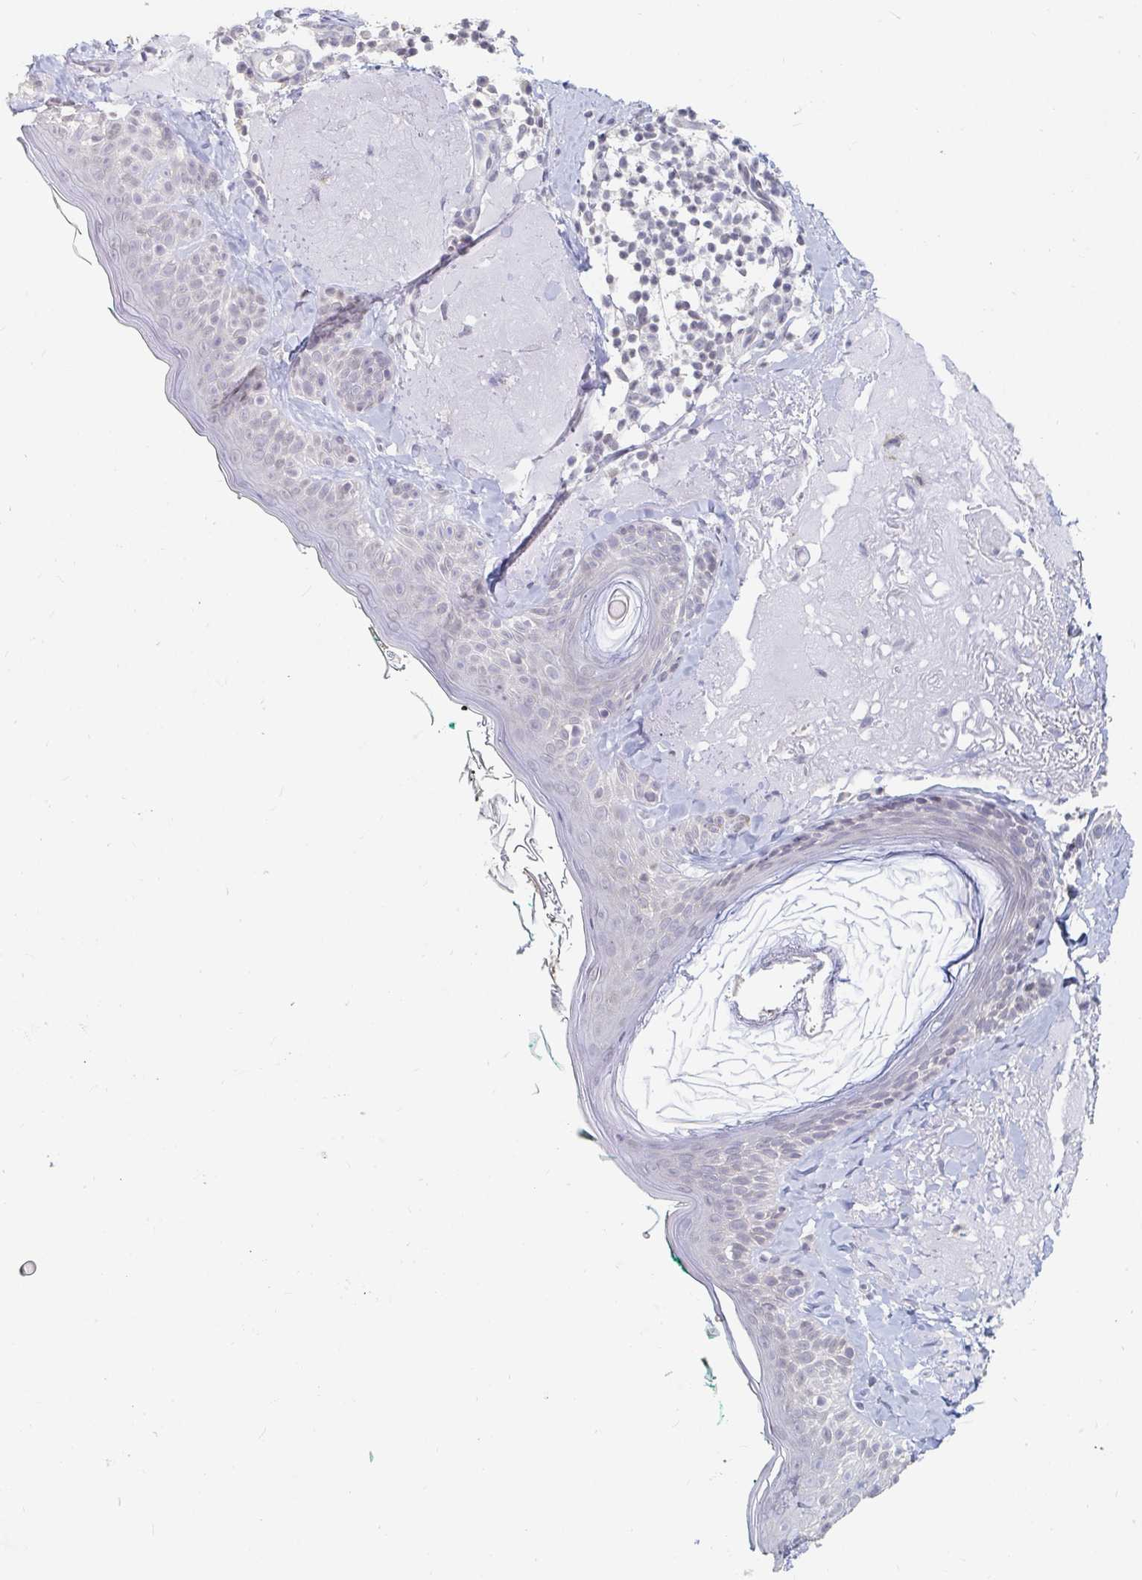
{"staining": {"intensity": "negative", "quantity": "none", "location": "none"}, "tissue": "skin", "cell_type": "Fibroblasts", "image_type": "normal", "snomed": [{"axis": "morphology", "description": "Normal tissue, NOS"}, {"axis": "topography", "description": "Skin"}], "caption": "A high-resolution histopathology image shows immunohistochemistry (IHC) staining of unremarkable skin, which reveals no significant staining in fibroblasts.", "gene": "NME9", "patient": {"sex": "male", "age": 73}}